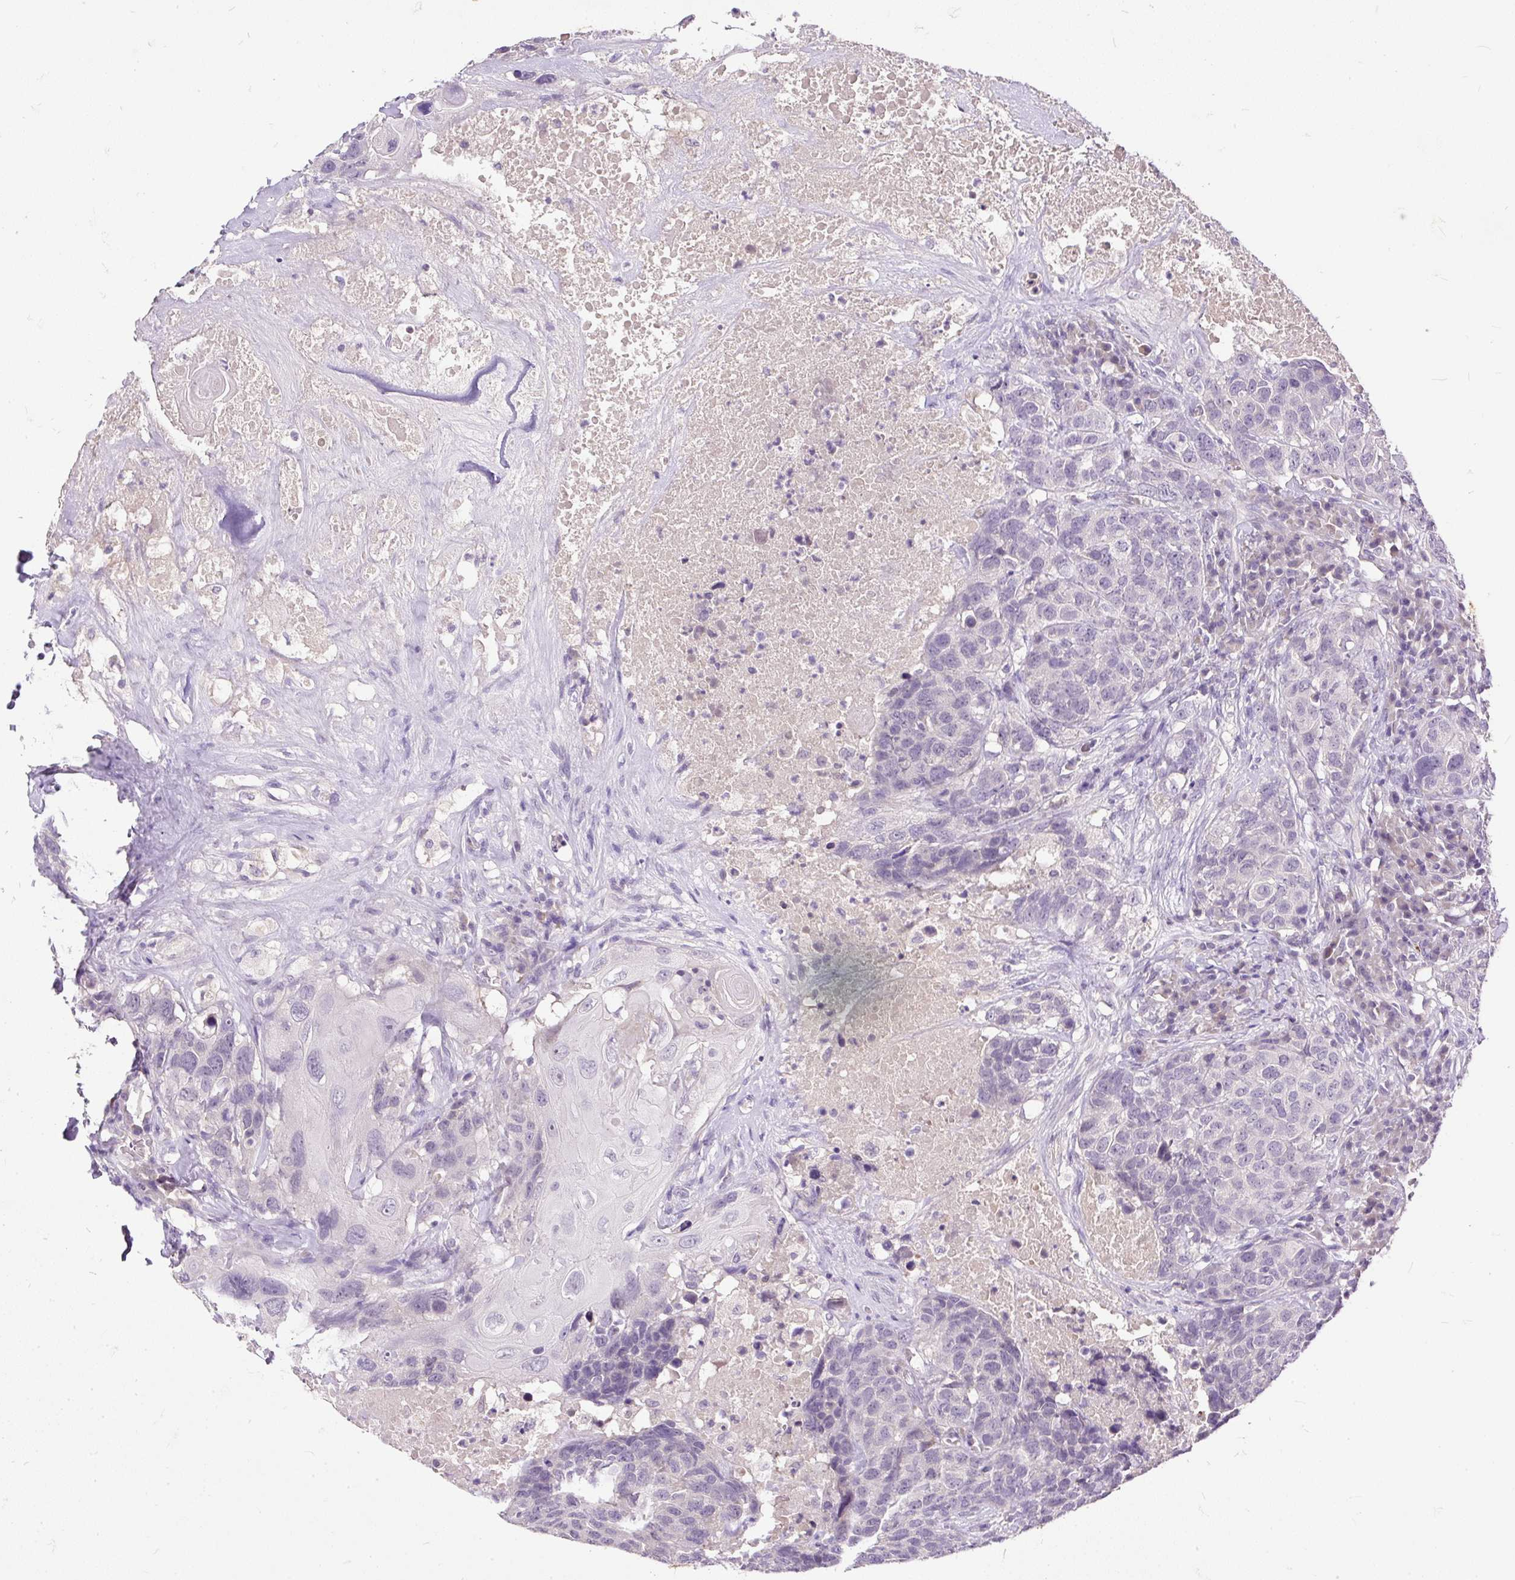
{"staining": {"intensity": "negative", "quantity": "none", "location": "none"}, "tissue": "head and neck cancer", "cell_type": "Tumor cells", "image_type": "cancer", "snomed": [{"axis": "morphology", "description": "Squamous cell carcinoma, NOS"}, {"axis": "topography", "description": "Head-Neck"}], "caption": "Tumor cells show no significant positivity in head and neck cancer.", "gene": "KRTAP20-3", "patient": {"sex": "male", "age": 66}}